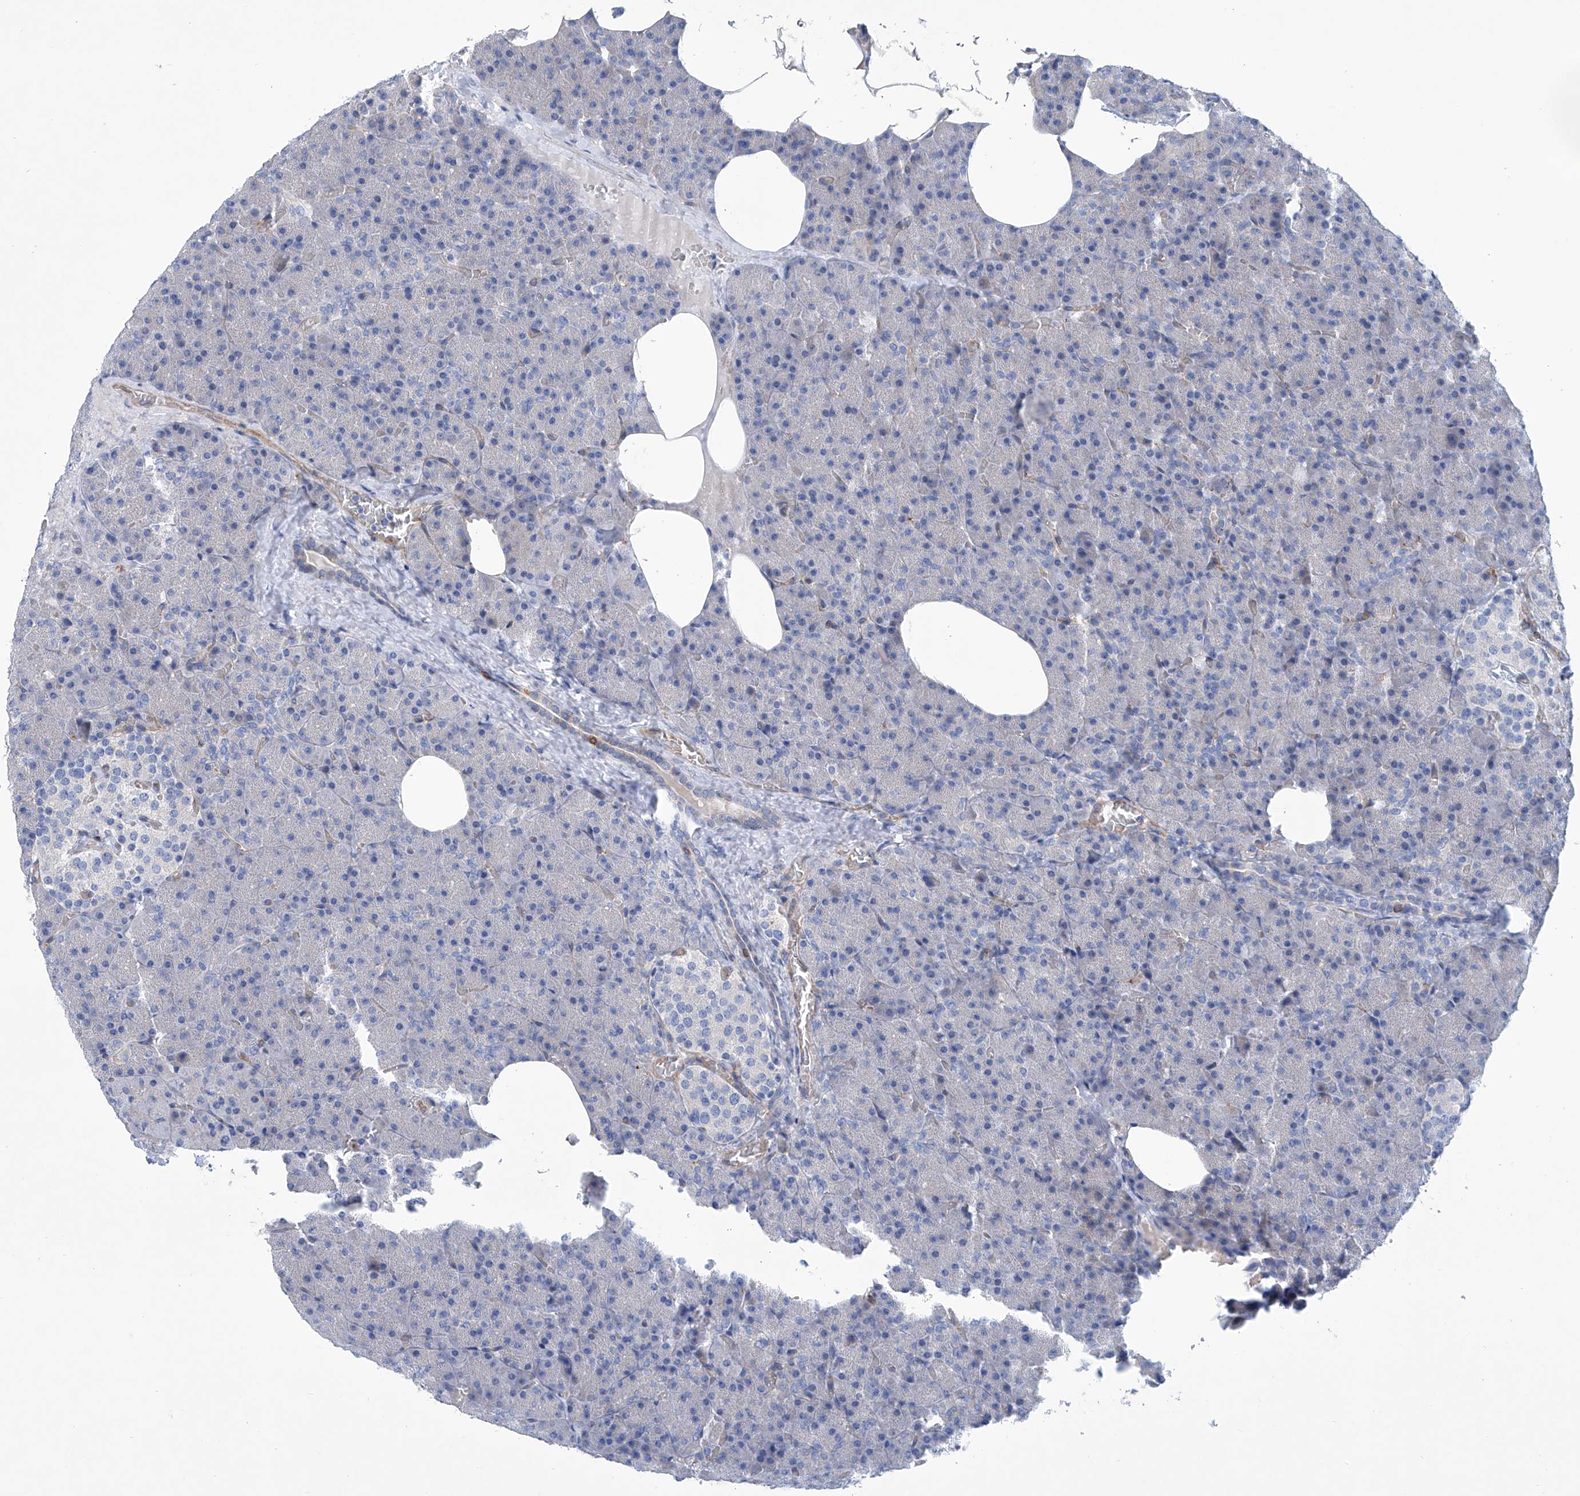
{"staining": {"intensity": "negative", "quantity": "none", "location": "none"}, "tissue": "pancreas", "cell_type": "Exocrine glandular cells", "image_type": "normal", "snomed": [{"axis": "morphology", "description": "Normal tissue, NOS"}, {"axis": "morphology", "description": "Carcinoid, malignant, NOS"}, {"axis": "topography", "description": "Pancreas"}], "caption": "High power microscopy histopathology image of an immunohistochemistry histopathology image of unremarkable pancreas, revealing no significant positivity in exocrine glandular cells.", "gene": "TNN", "patient": {"sex": "female", "age": 35}}